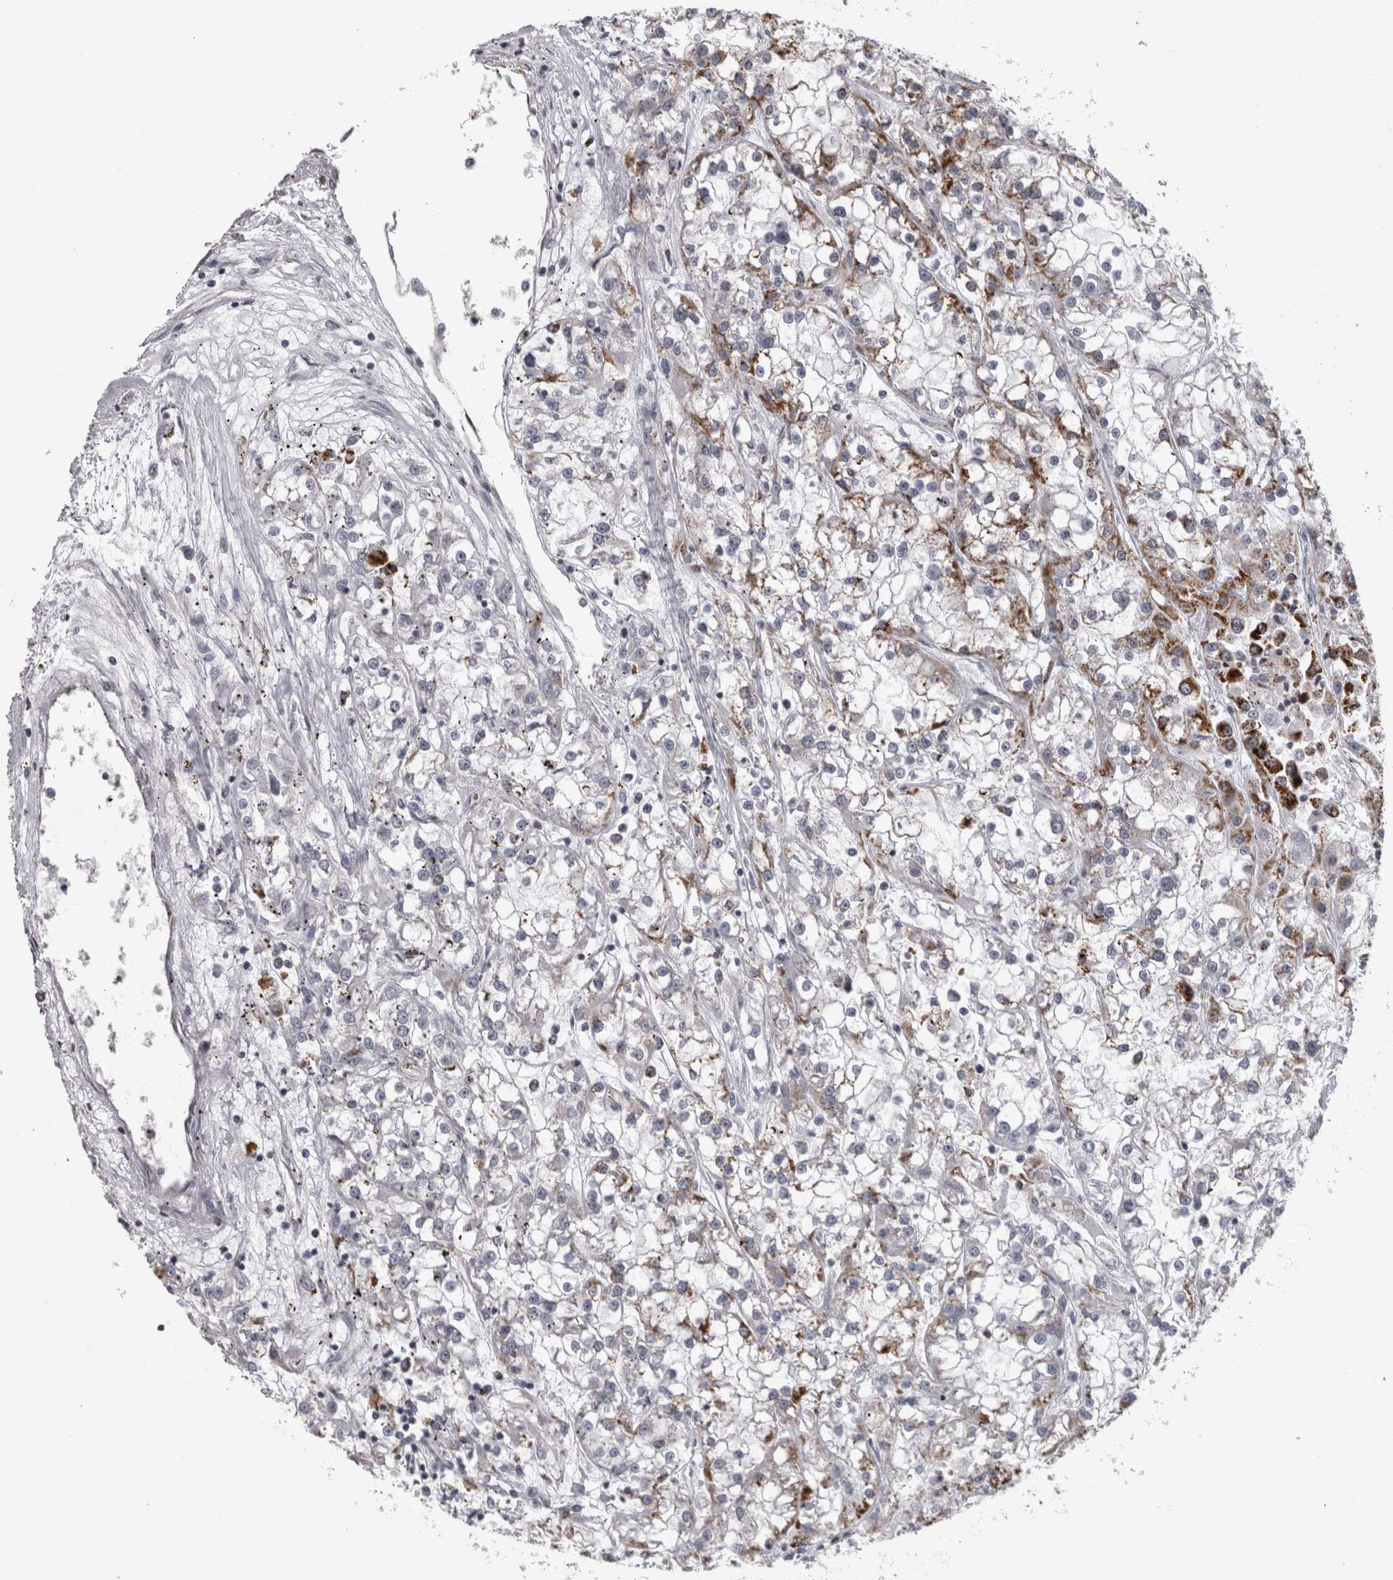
{"staining": {"intensity": "moderate", "quantity": "<25%", "location": "cytoplasmic/membranous"}, "tissue": "renal cancer", "cell_type": "Tumor cells", "image_type": "cancer", "snomed": [{"axis": "morphology", "description": "Adenocarcinoma, NOS"}, {"axis": "topography", "description": "Kidney"}], "caption": "This is an image of IHC staining of renal adenocarcinoma, which shows moderate positivity in the cytoplasmic/membranous of tumor cells.", "gene": "MDH2", "patient": {"sex": "female", "age": 52}}